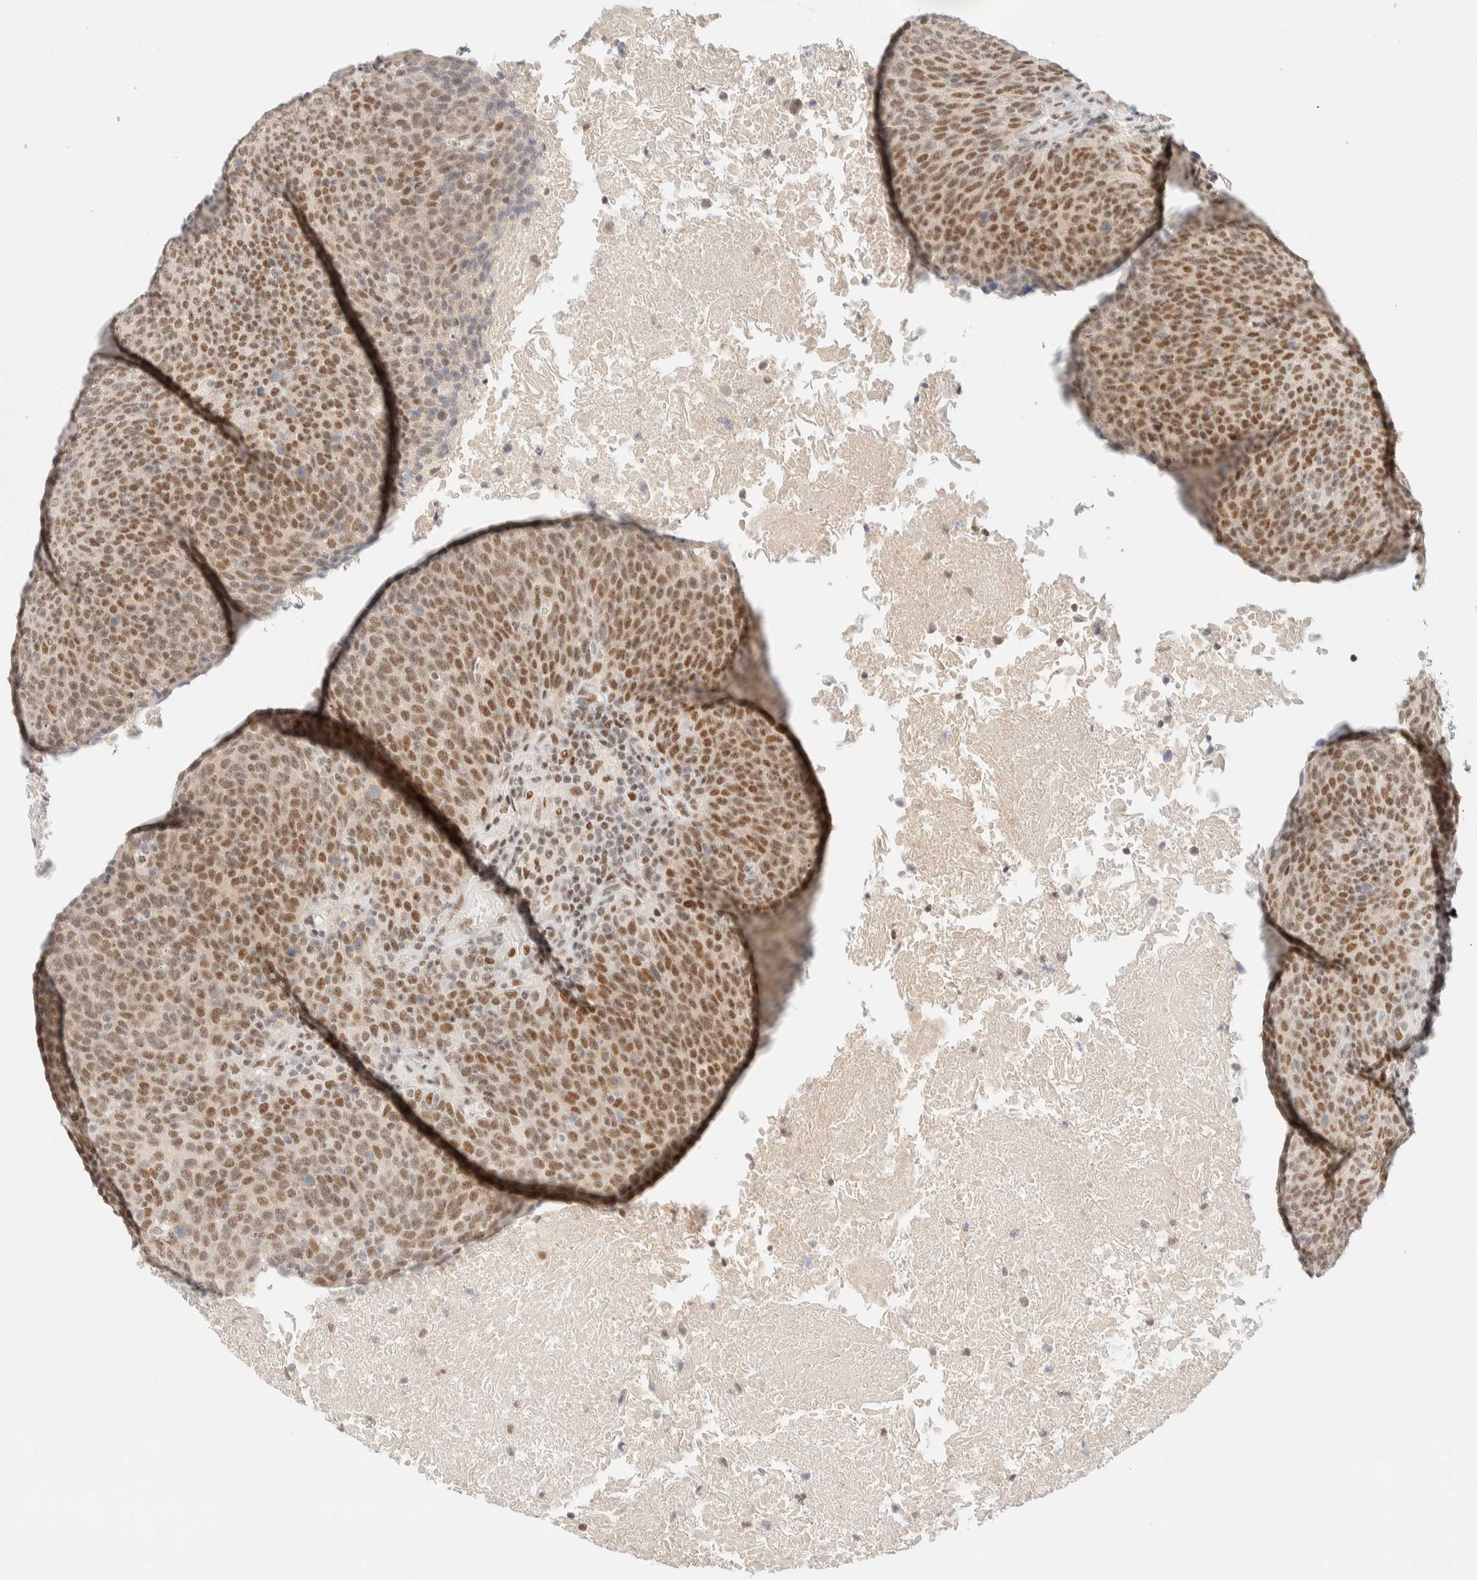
{"staining": {"intensity": "moderate", "quantity": ">75%", "location": "nuclear"}, "tissue": "head and neck cancer", "cell_type": "Tumor cells", "image_type": "cancer", "snomed": [{"axis": "morphology", "description": "Squamous cell carcinoma, NOS"}, {"axis": "morphology", "description": "Squamous cell carcinoma, metastatic, NOS"}, {"axis": "topography", "description": "Lymph node"}, {"axis": "topography", "description": "Head-Neck"}], "caption": "Metastatic squamous cell carcinoma (head and neck) was stained to show a protein in brown. There is medium levels of moderate nuclear positivity in about >75% of tumor cells.", "gene": "PYGO2", "patient": {"sex": "male", "age": 62}}